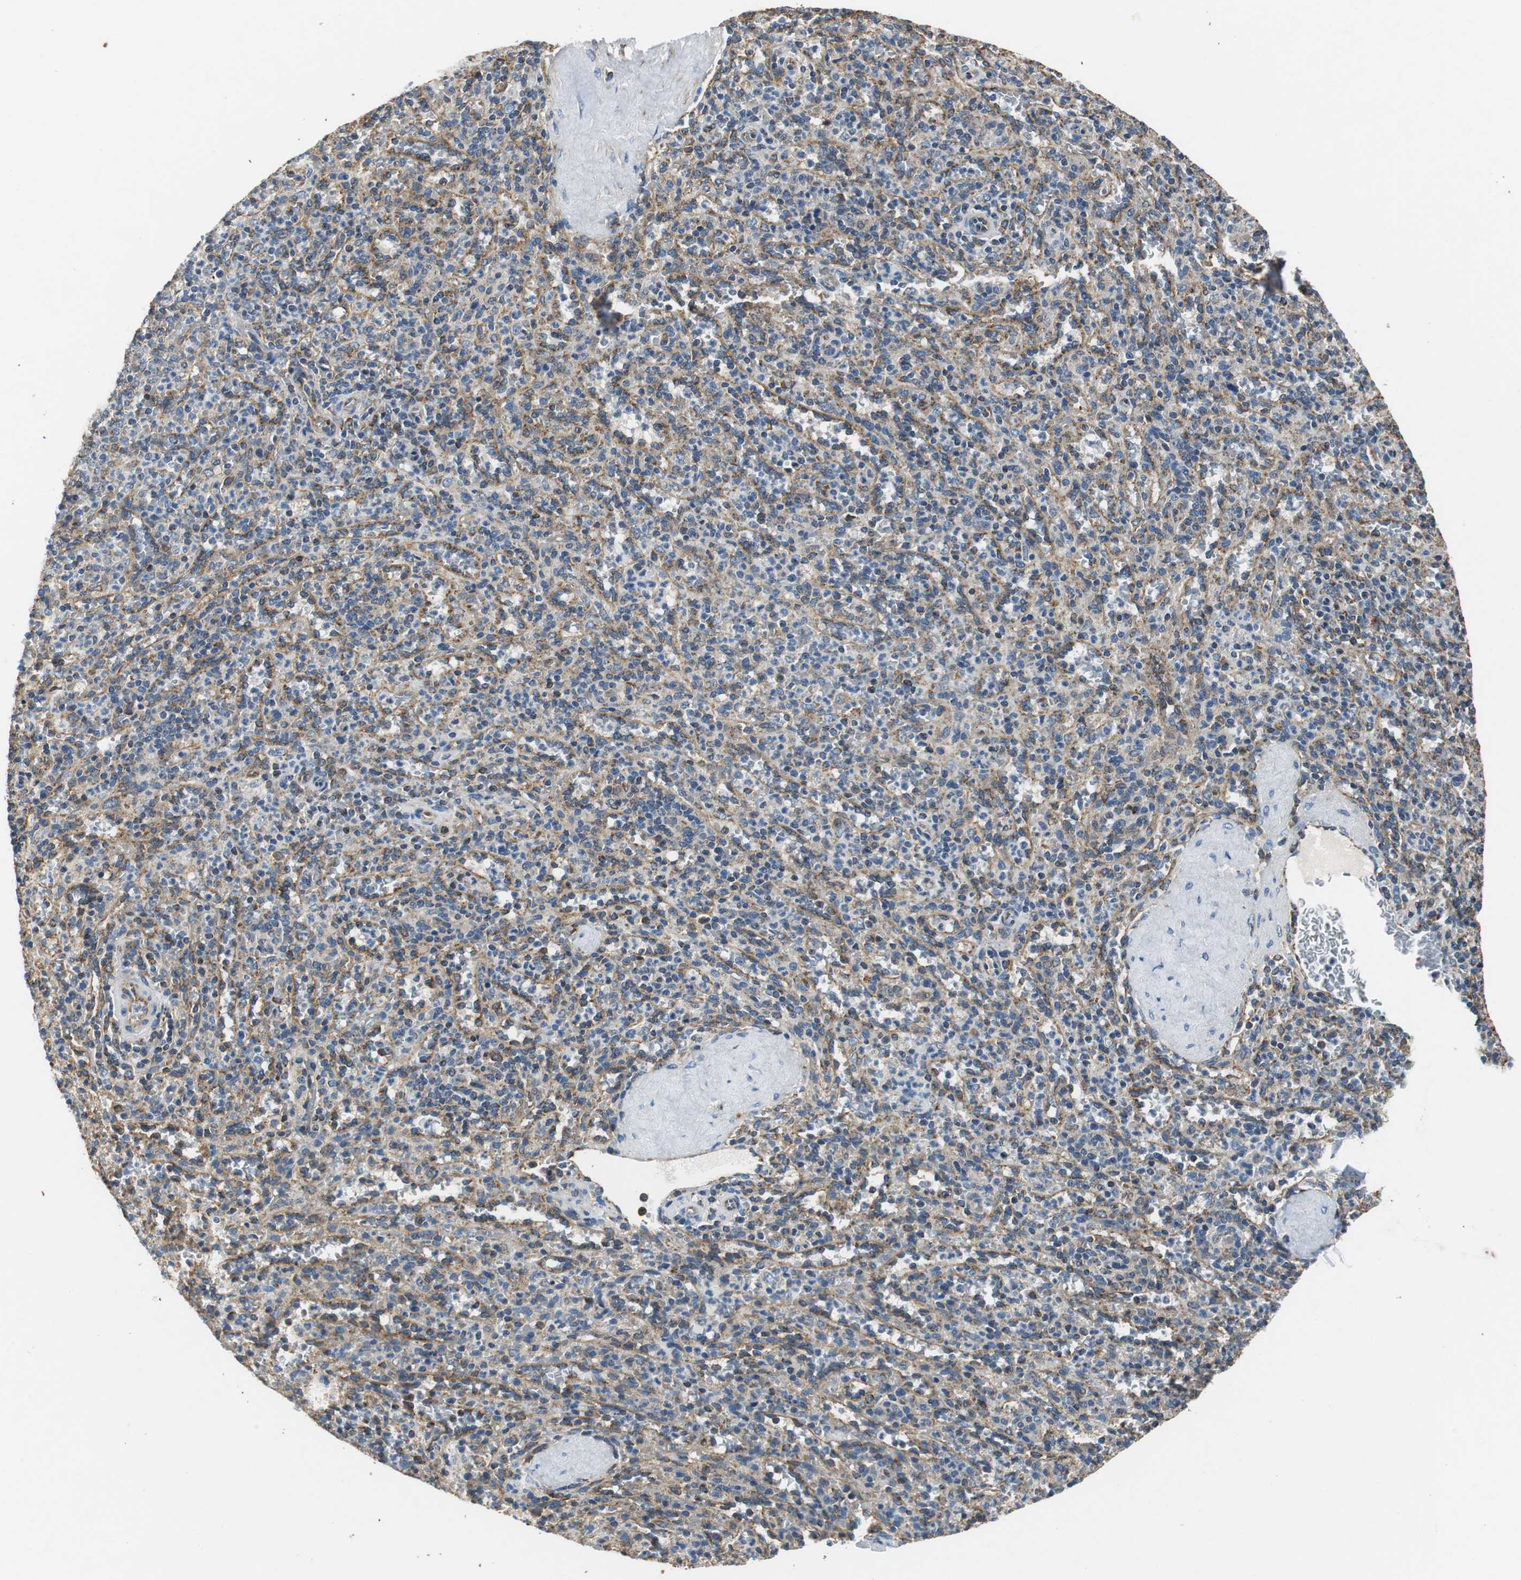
{"staining": {"intensity": "weak", "quantity": "25%-75%", "location": "cytoplasmic/membranous"}, "tissue": "spleen", "cell_type": "Cells in red pulp", "image_type": "normal", "snomed": [{"axis": "morphology", "description": "Normal tissue, NOS"}, {"axis": "topography", "description": "Spleen"}], "caption": "Immunohistochemistry of benign human spleen reveals low levels of weak cytoplasmic/membranous positivity in approximately 25%-75% of cells in red pulp. The protein is shown in brown color, while the nuclei are stained blue.", "gene": "GSTK1", "patient": {"sex": "male", "age": 36}}